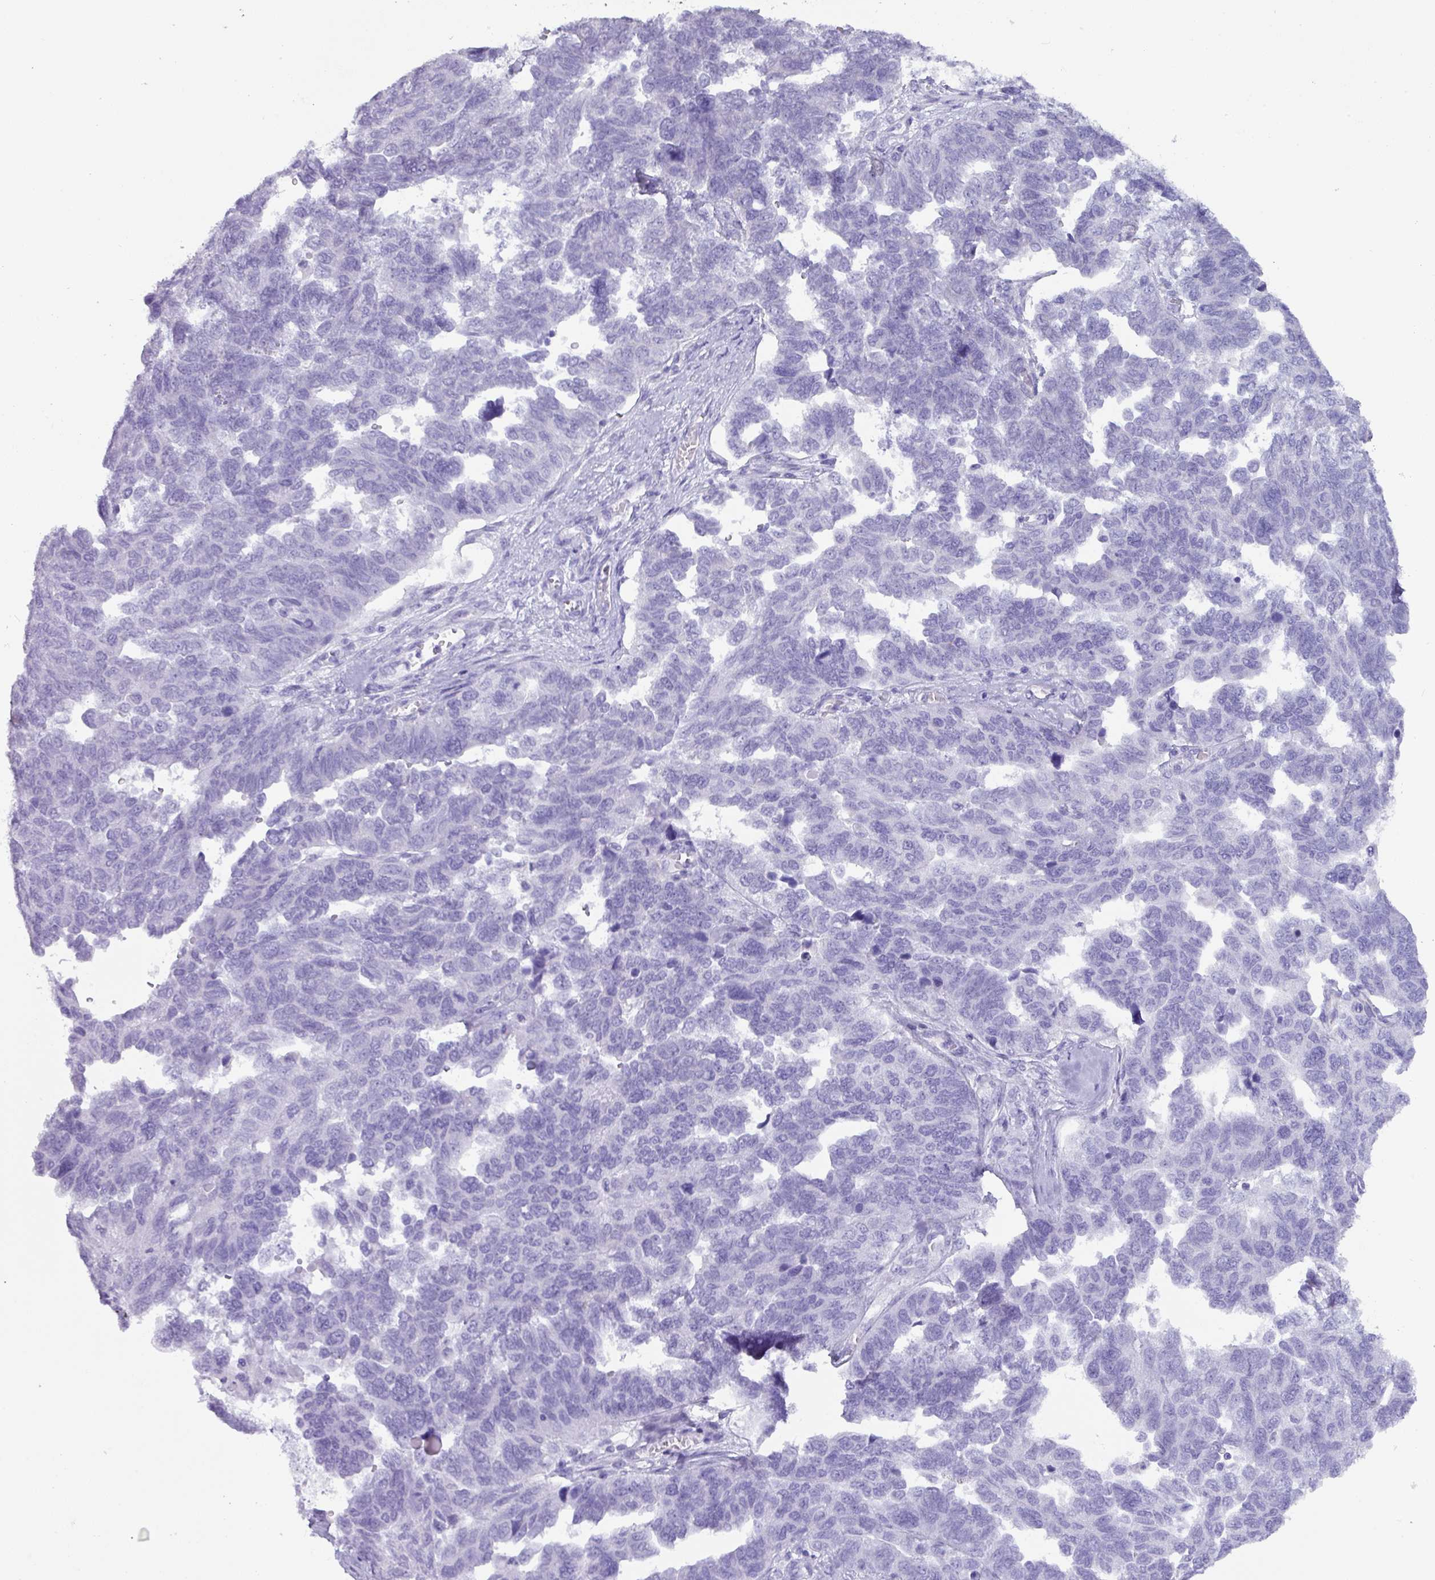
{"staining": {"intensity": "negative", "quantity": "none", "location": "none"}, "tissue": "ovarian cancer", "cell_type": "Tumor cells", "image_type": "cancer", "snomed": [{"axis": "morphology", "description": "Cystadenocarcinoma, serous, NOS"}, {"axis": "topography", "description": "Ovary"}], "caption": "This is a micrograph of IHC staining of ovarian serous cystadenocarcinoma, which shows no expression in tumor cells. The staining is performed using DAB brown chromogen with nuclei counter-stained in using hematoxylin.", "gene": "ZNF524", "patient": {"sex": "female", "age": 64}}